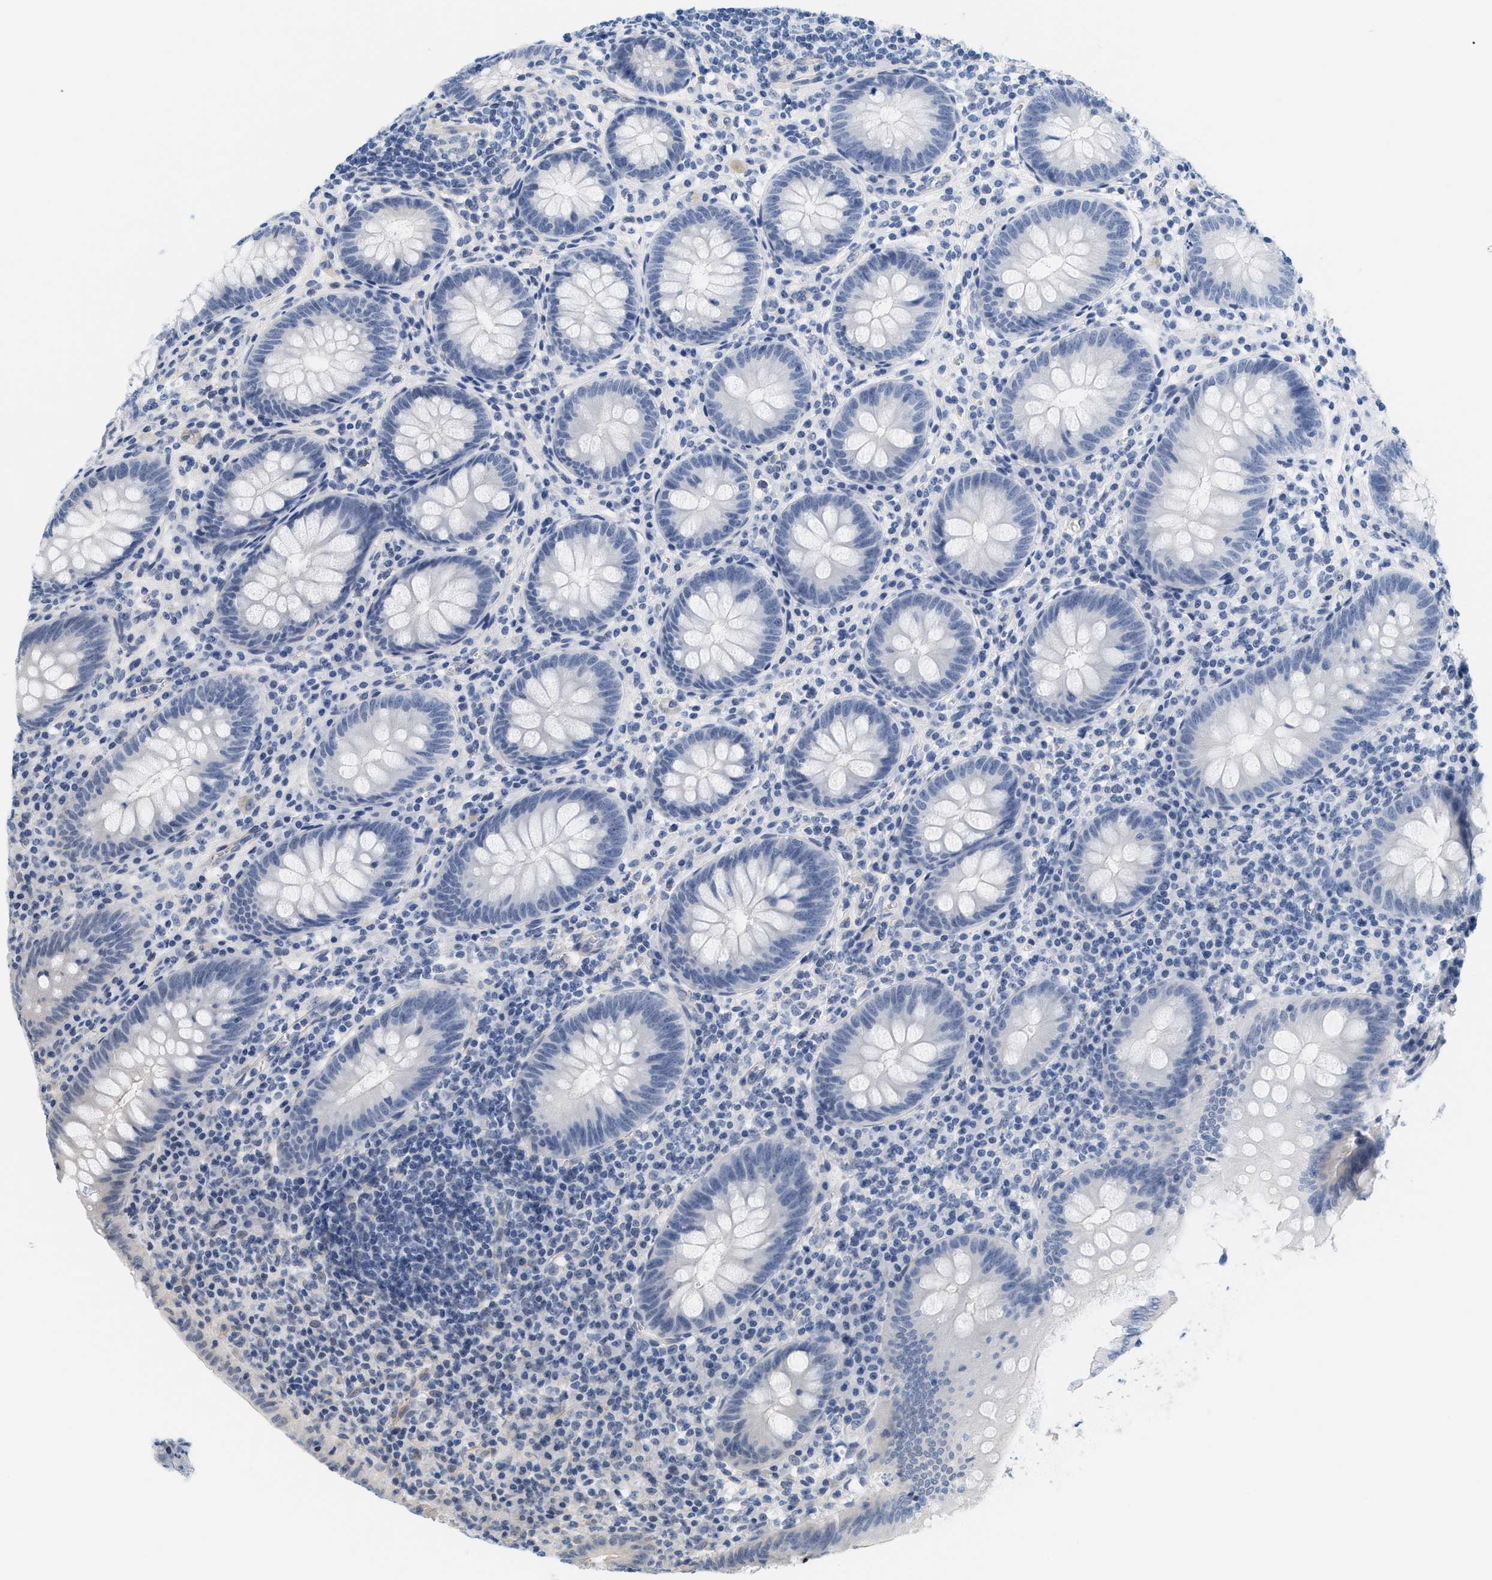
{"staining": {"intensity": "negative", "quantity": "none", "location": "none"}, "tissue": "appendix", "cell_type": "Glandular cells", "image_type": "normal", "snomed": [{"axis": "morphology", "description": "Normal tissue, NOS"}, {"axis": "topography", "description": "Appendix"}], "caption": "Immunohistochemistry (IHC) micrograph of benign appendix stained for a protein (brown), which exhibits no staining in glandular cells.", "gene": "GPRASP2", "patient": {"sex": "male", "age": 56}}